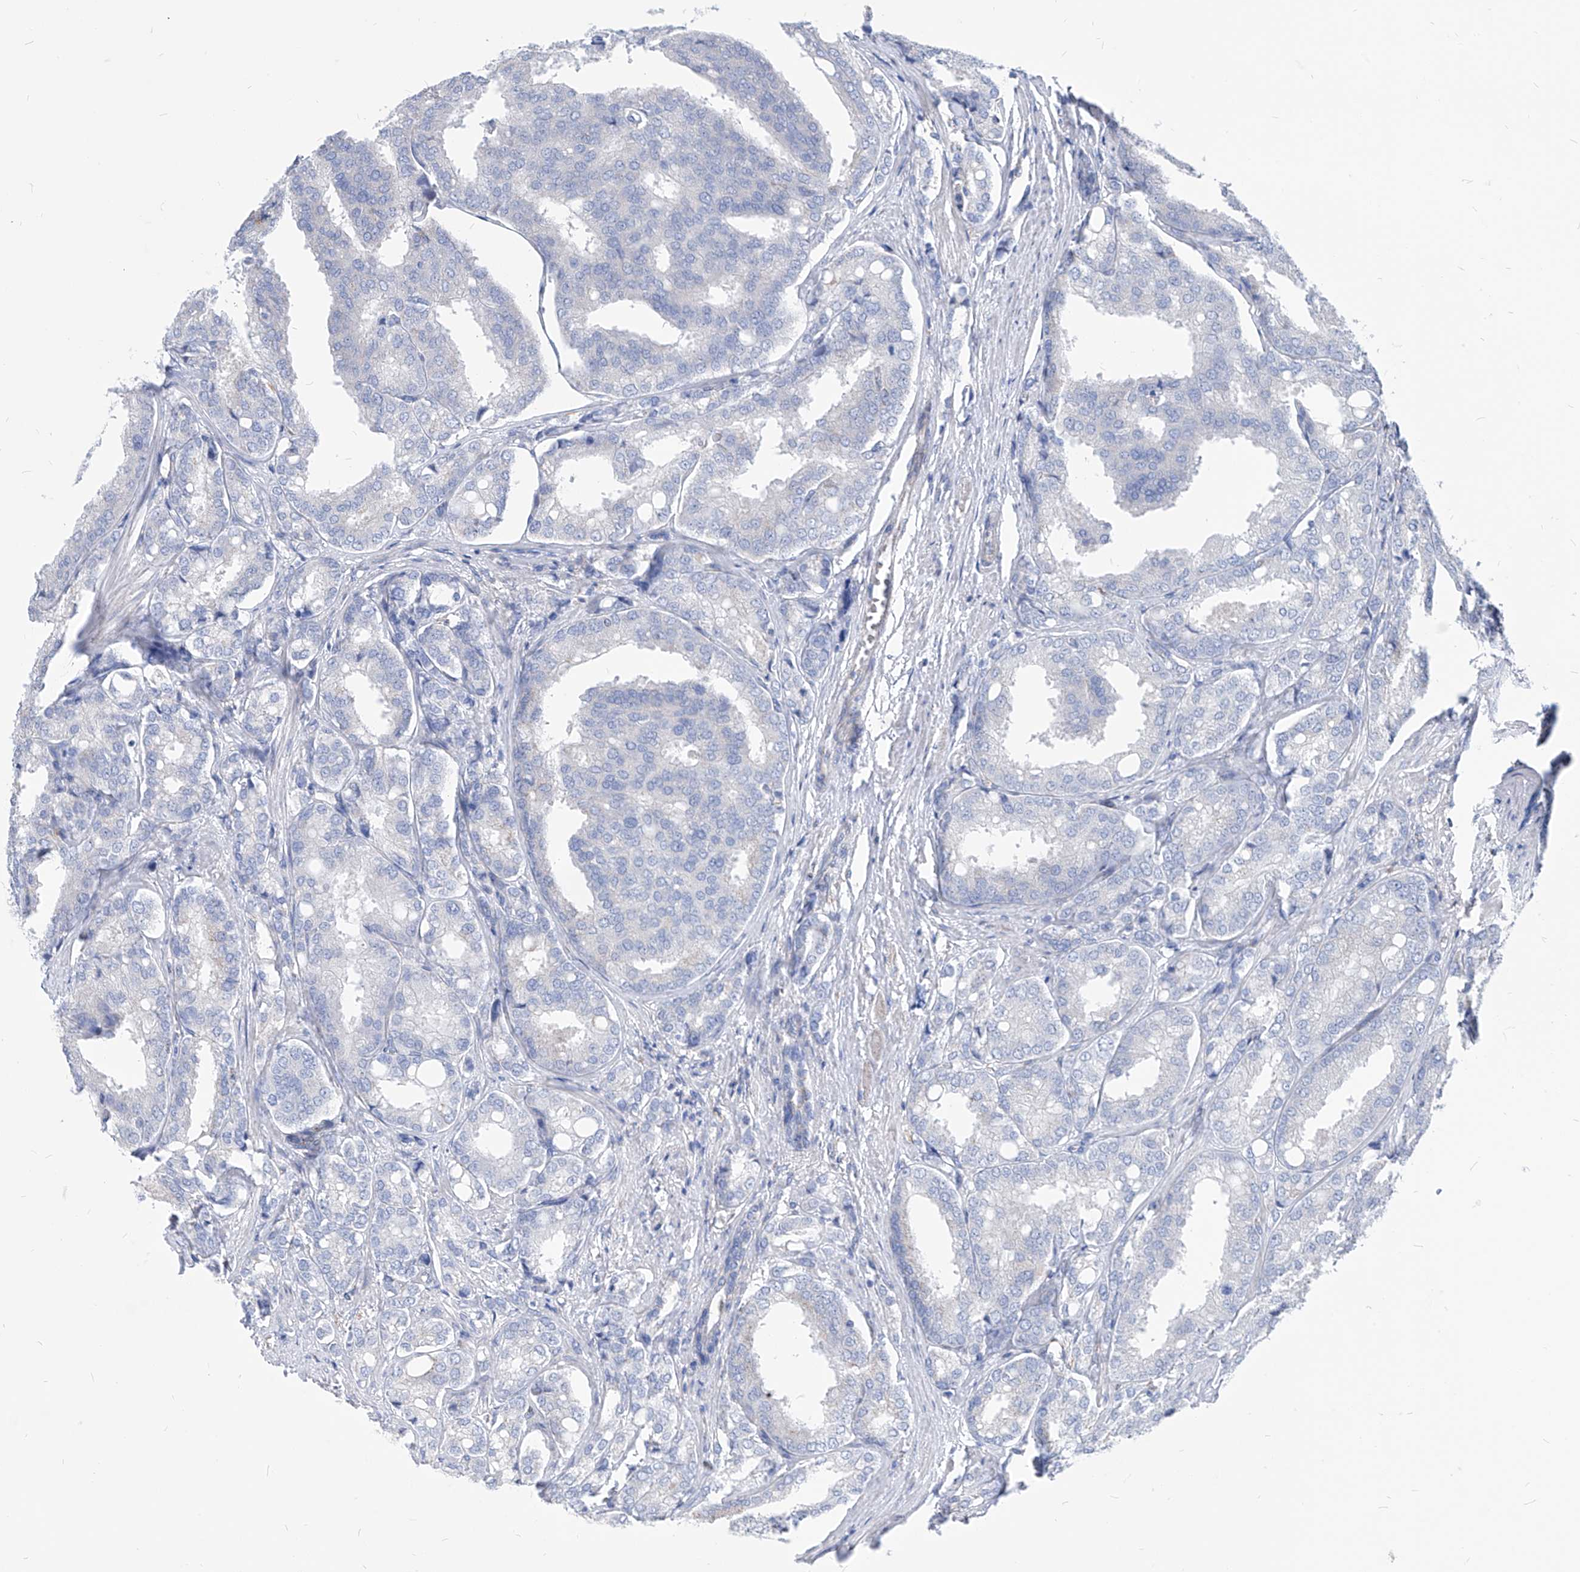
{"staining": {"intensity": "negative", "quantity": "none", "location": "none"}, "tissue": "prostate cancer", "cell_type": "Tumor cells", "image_type": "cancer", "snomed": [{"axis": "morphology", "description": "Adenocarcinoma, High grade"}, {"axis": "topography", "description": "Prostate"}], "caption": "This histopathology image is of adenocarcinoma (high-grade) (prostate) stained with IHC to label a protein in brown with the nuclei are counter-stained blue. There is no staining in tumor cells.", "gene": "AGPS", "patient": {"sex": "male", "age": 50}}